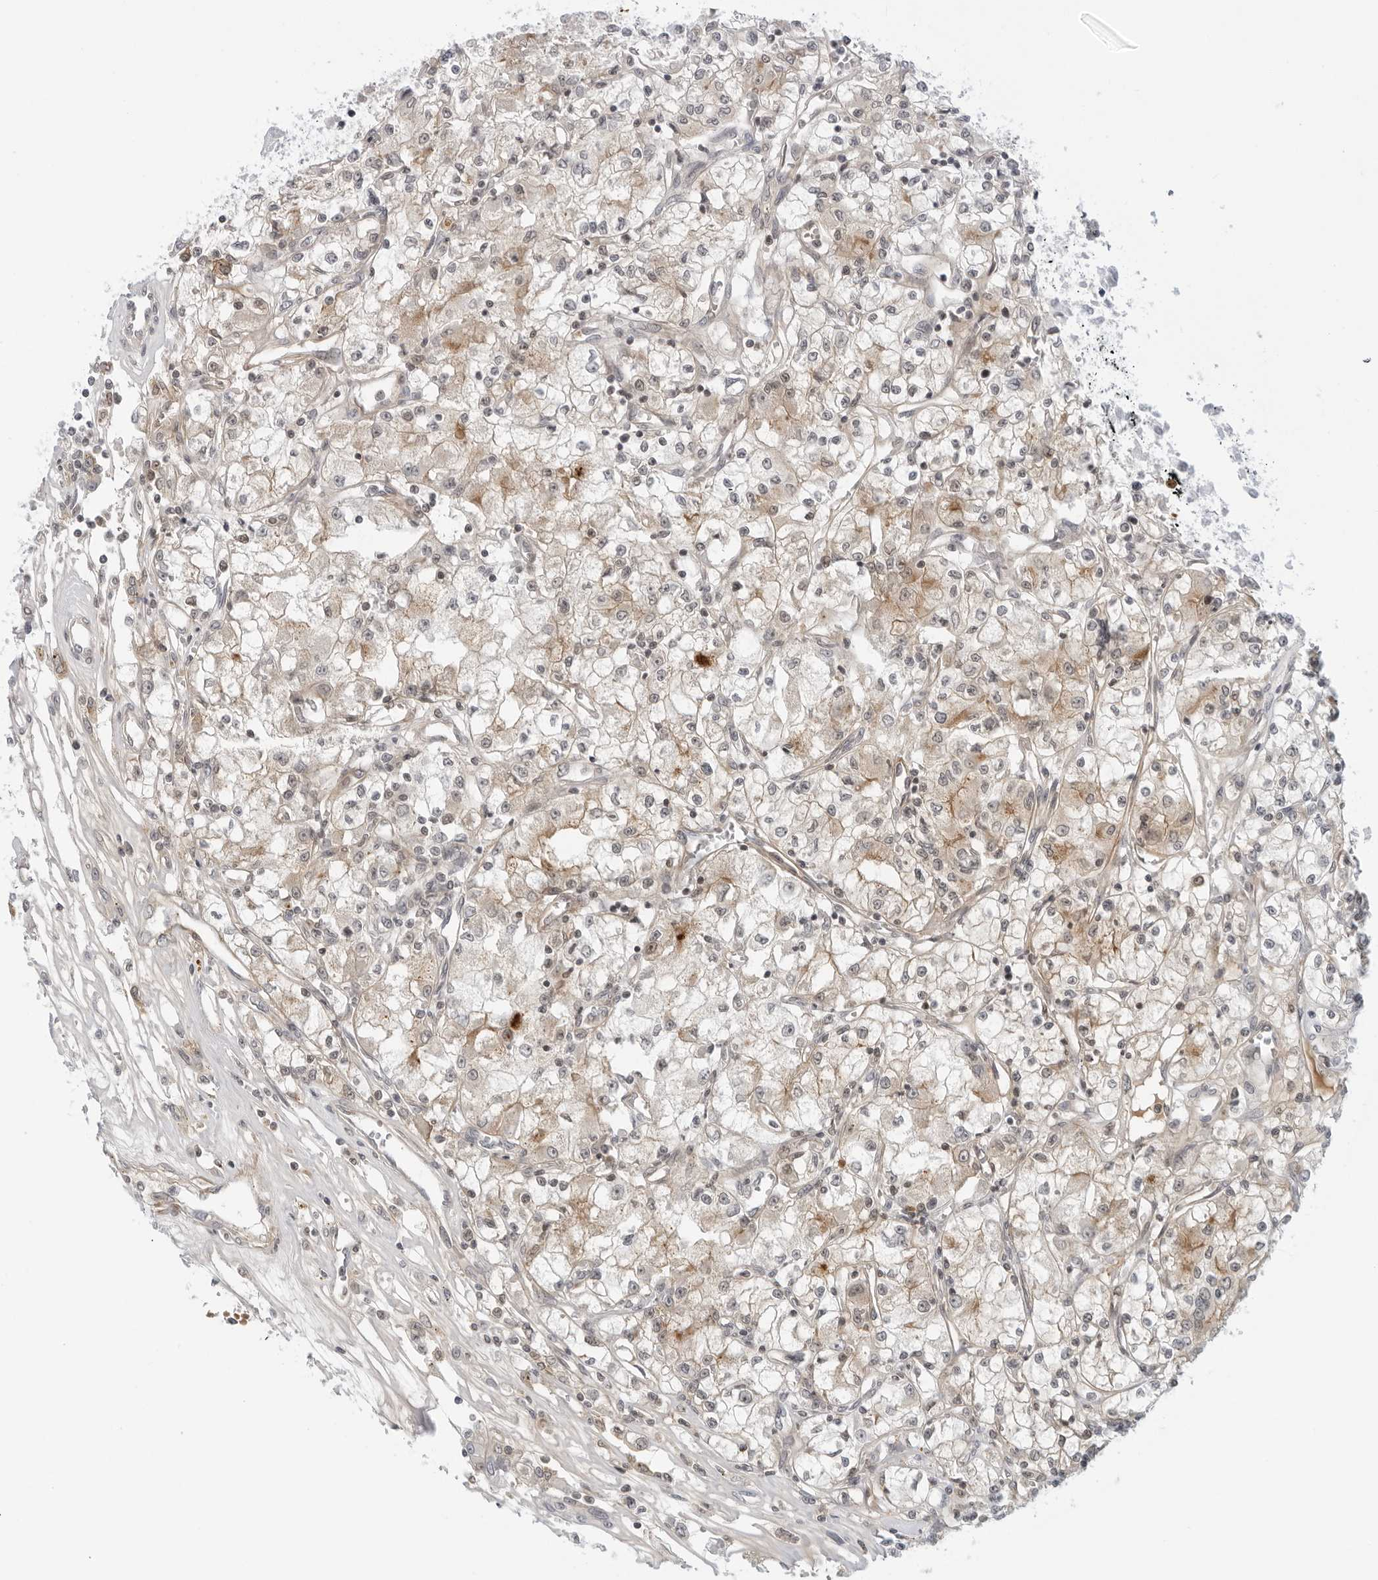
{"staining": {"intensity": "weak", "quantity": "25%-75%", "location": "cytoplasmic/membranous"}, "tissue": "renal cancer", "cell_type": "Tumor cells", "image_type": "cancer", "snomed": [{"axis": "morphology", "description": "Adenocarcinoma, NOS"}, {"axis": "topography", "description": "Kidney"}], "caption": "The immunohistochemical stain highlights weak cytoplasmic/membranous staining in tumor cells of renal adenocarcinoma tissue.", "gene": "SUGCT", "patient": {"sex": "female", "age": 59}}